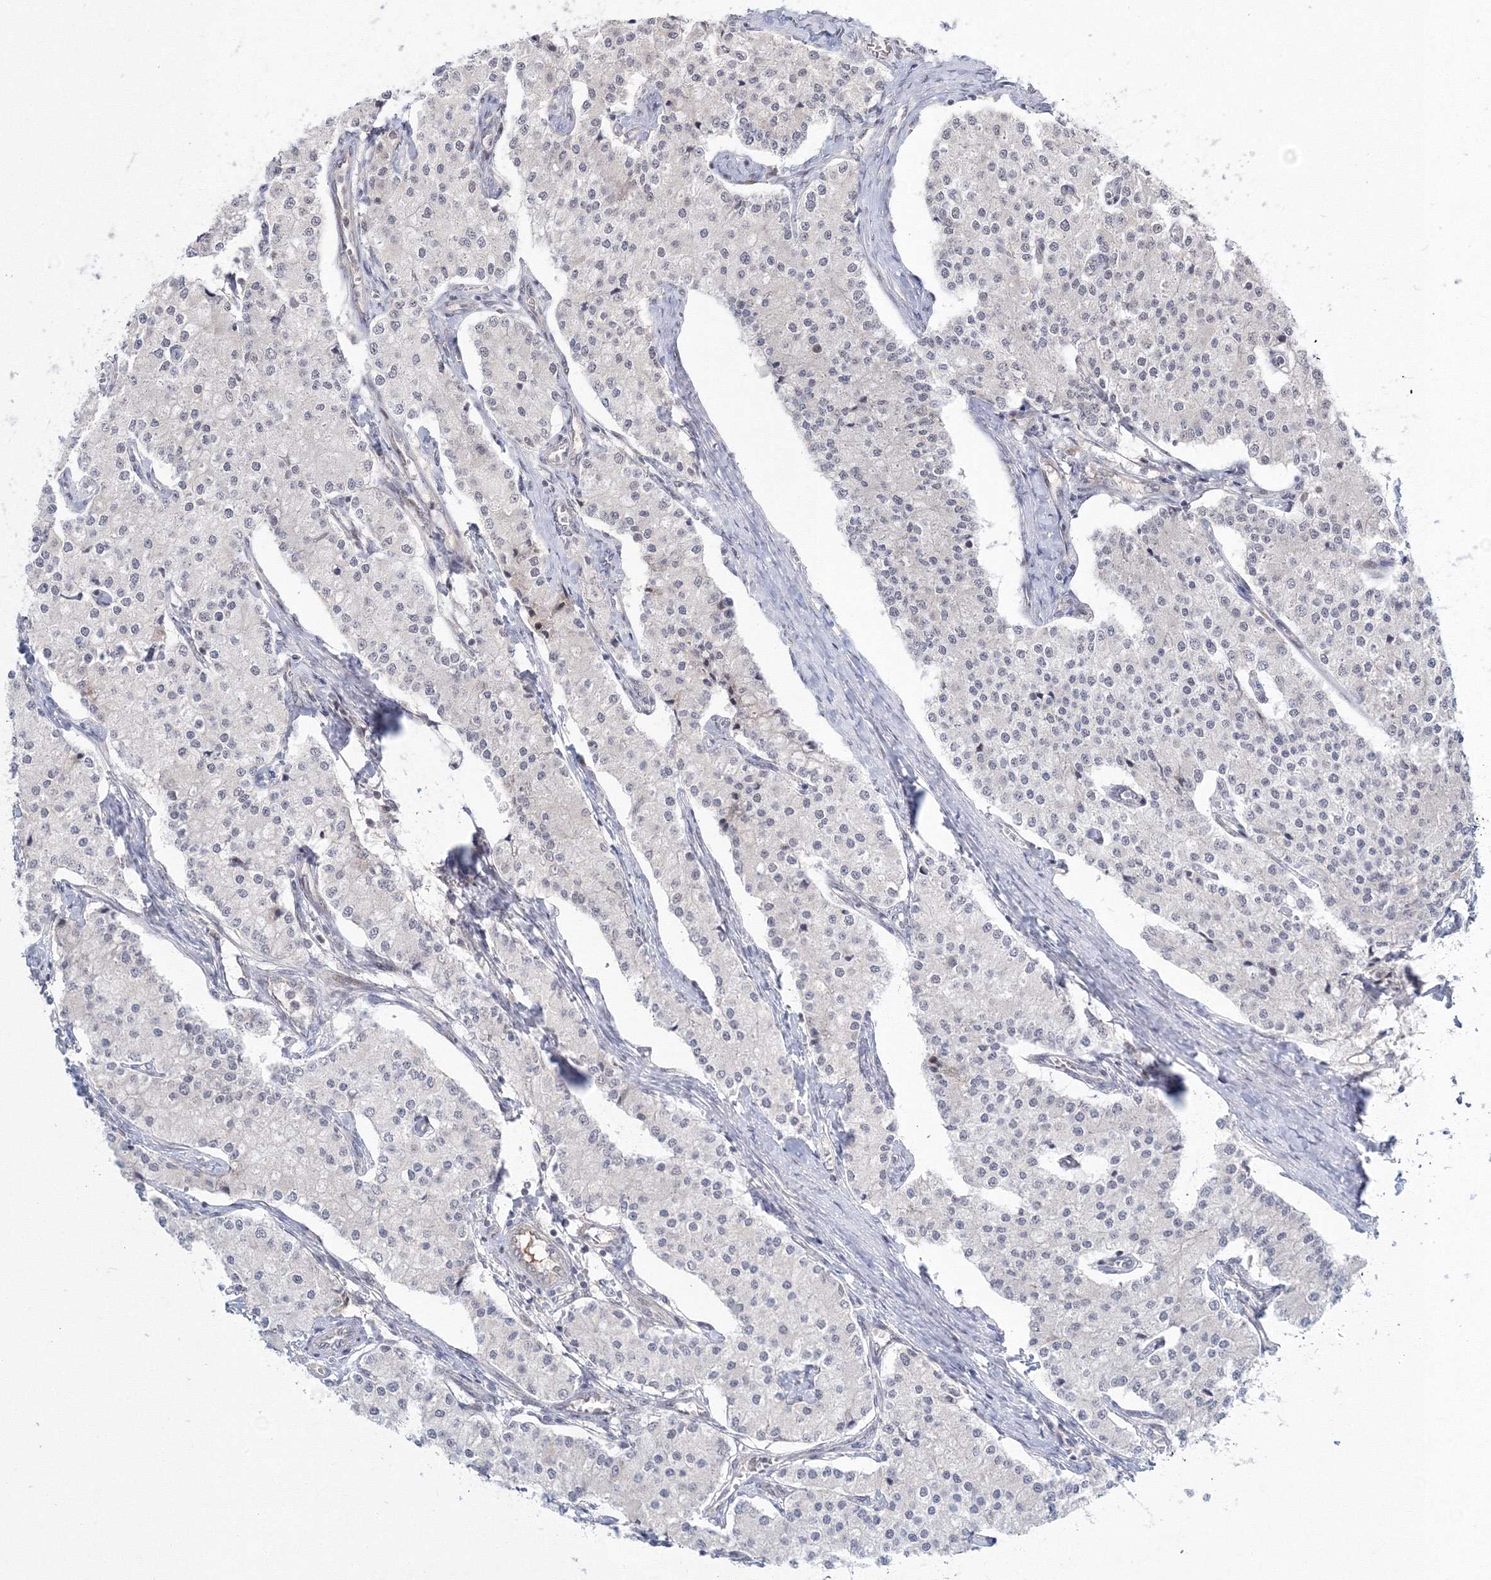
{"staining": {"intensity": "negative", "quantity": "none", "location": "none"}, "tissue": "carcinoid", "cell_type": "Tumor cells", "image_type": "cancer", "snomed": [{"axis": "morphology", "description": "Carcinoid, malignant, NOS"}, {"axis": "topography", "description": "Colon"}], "caption": "Immunohistochemistry micrograph of human carcinoid stained for a protein (brown), which shows no staining in tumor cells.", "gene": "NOA1", "patient": {"sex": "female", "age": 52}}